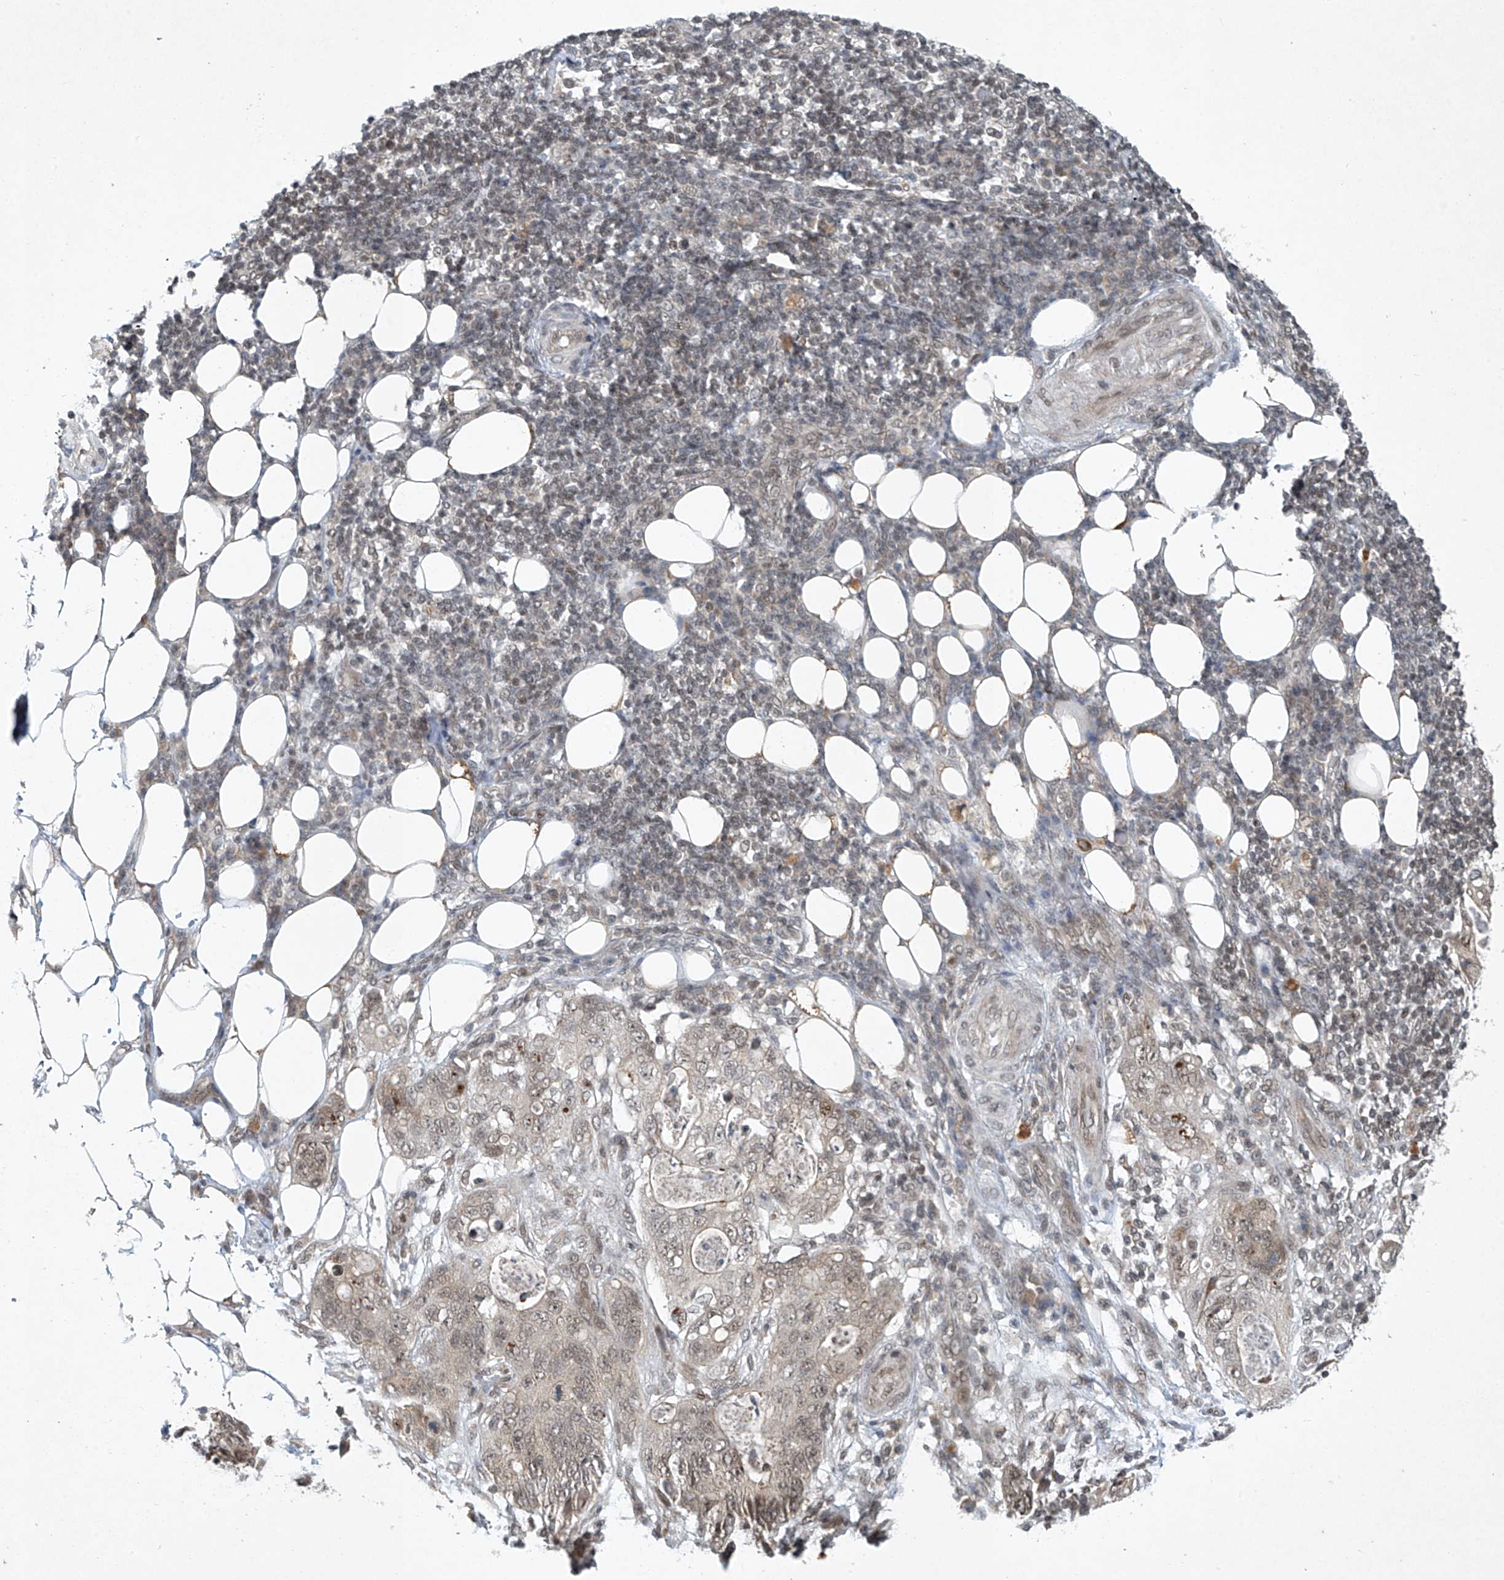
{"staining": {"intensity": "weak", "quantity": ">75%", "location": "nuclear"}, "tissue": "stomach cancer", "cell_type": "Tumor cells", "image_type": "cancer", "snomed": [{"axis": "morphology", "description": "Adenocarcinoma, NOS"}, {"axis": "topography", "description": "Stomach"}], "caption": "Immunohistochemistry micrograph of neoplastic tissue: human stomach cancer (adenocarcinoma) stained using IHC reveals low levels of weak protein expression localized specifically in the nuclear of tumor cells, appearing as a nuclear brown color.", "gene": "TAF8", "patient": {"sex": "female", "age": 89}}